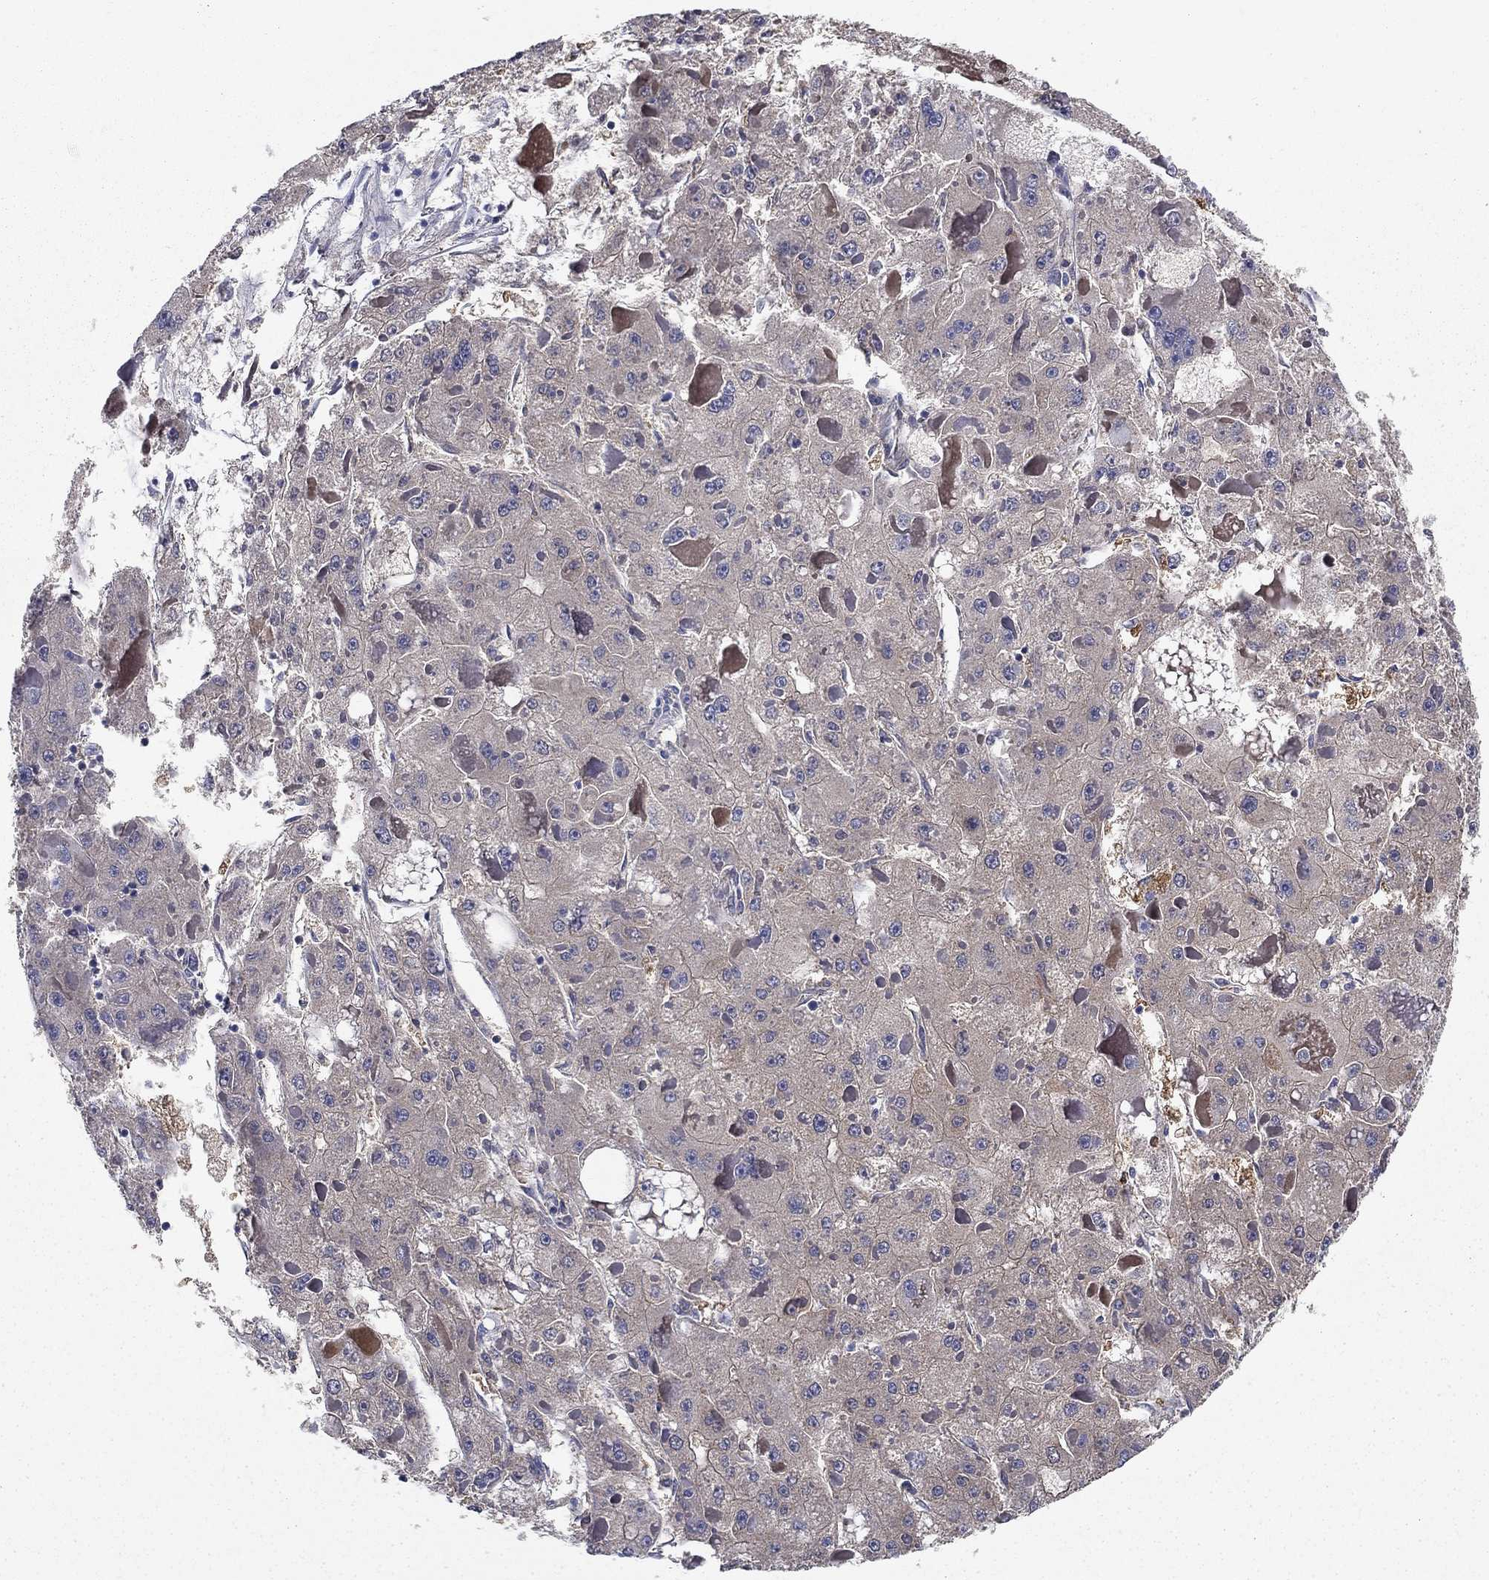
{"staining": {"intensity": "moderate", "quantity": "25%-75%", "location": "cytoplasmic/membranous"}, "tissue": "liver cancer", "cell_type": "Tumor cells", "image_type": "cancer", "snomed": [{"axis": "morphology", "description": "Carcinoma, Hepatocellular, NOS"}, {"axis": "topography", "description": "Liver"}], "caption": "Liver cancer (hepatocellular carcinoma) stained for a protein displays moderate cytoplasmic/membranous positivity in tumor cells.", "gene": "UPB1", "patient": {"sex": "female", "age": 73}}